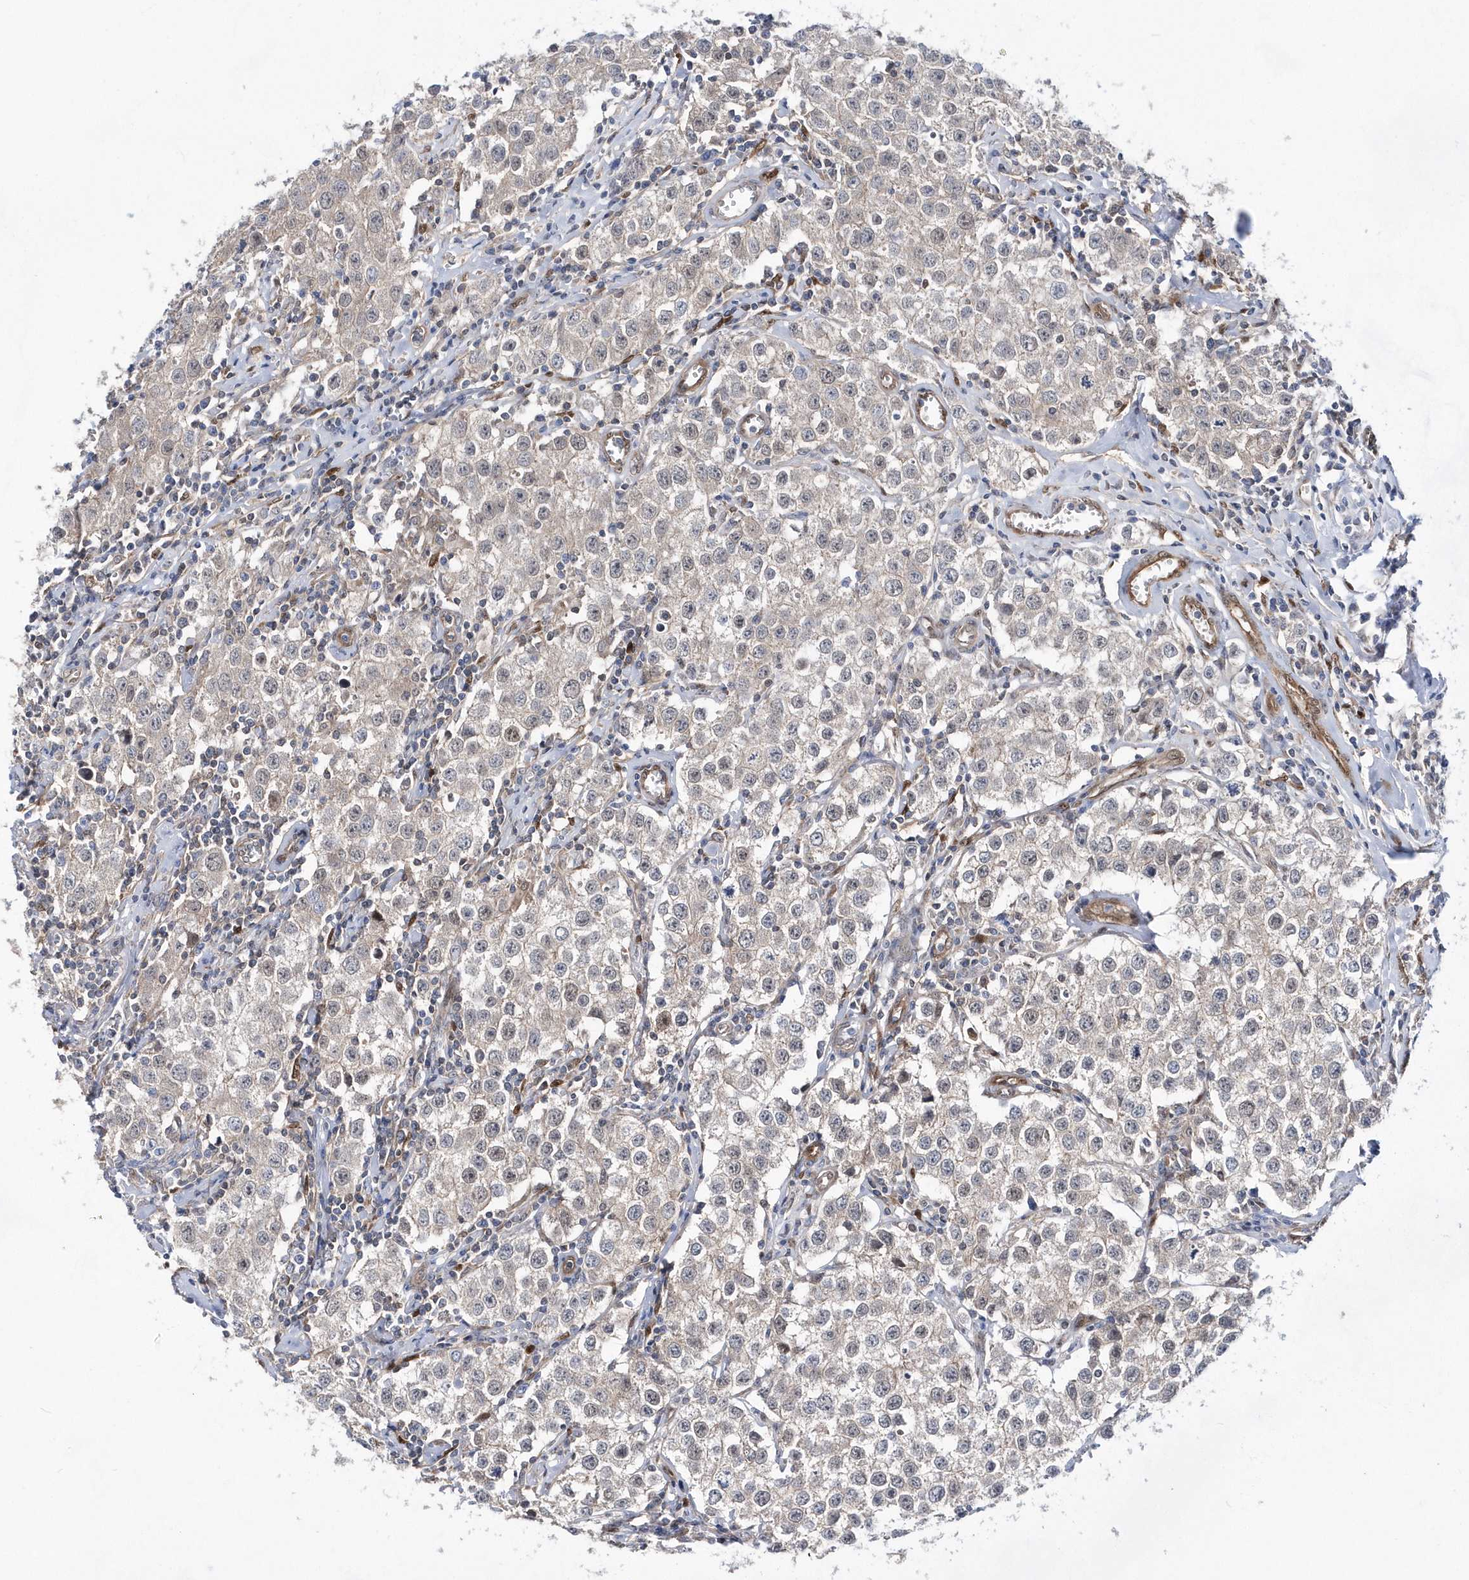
{"staining": {"intensity": "negative", "quantity": "none", "location": "none"}, "tissue": "testis cancer", "cell_type": "Tumor cells", "image_type": "cancer", "snomed": [{"axis": "morphology", "description": "Seminoma, NOS"}, {"axis": "morphology", "description": "Carcinoma, Embryonal, NOS"}, {"axis": "topography", "description": "Testis"}], "caption": "The IHC micrograph has no significant expression in tumor cells of seminoma (testis) tissue.", "gene": "BDH2", "patient": {"sex": "male", "age": 43}}